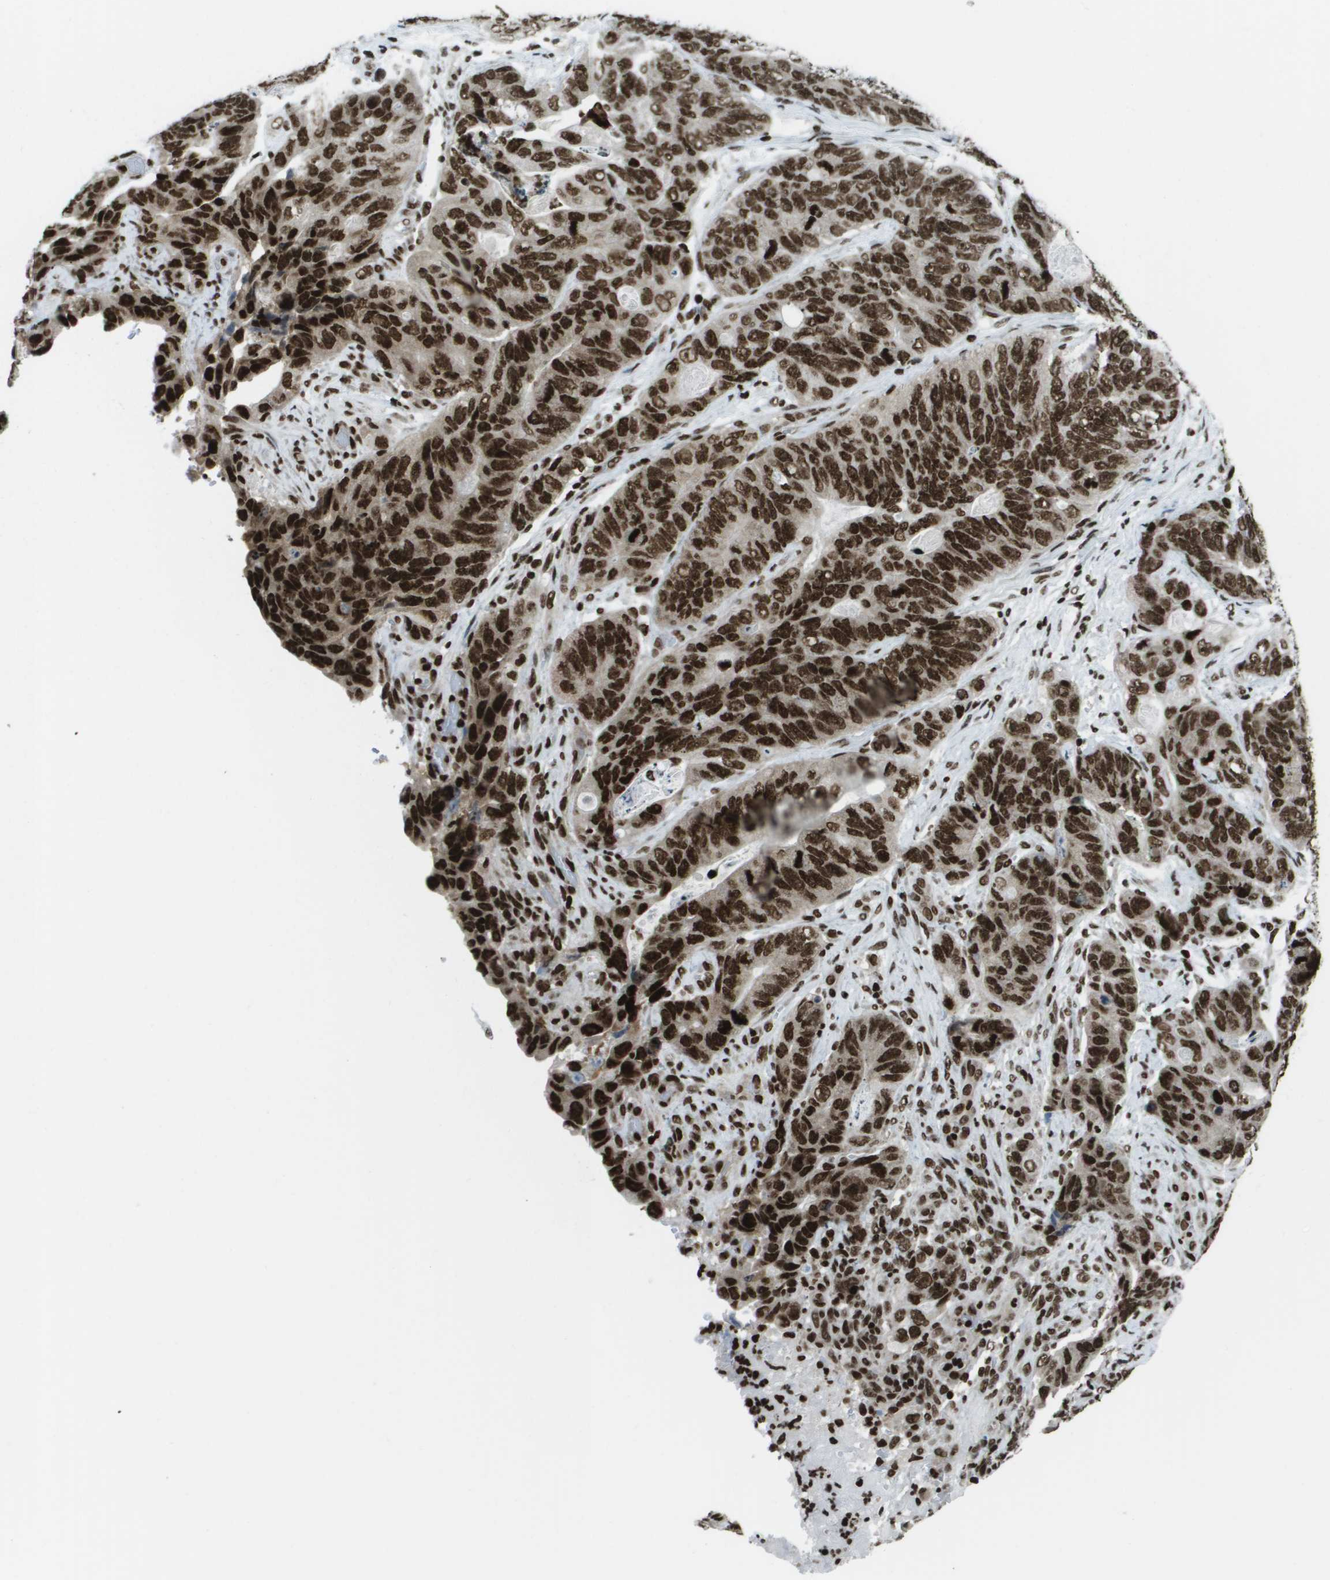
{"staining": {"intensity": "strong", "quantity": ">75%", "location": "nuclear"}, "tissue": "stomach cancer", "cell_type": "Tumor cells", "image_type": "cancer", "snomed": [{"axis": "morphology", "description": "Adenocarcinoma, NOS"}, {"axis": "topography", "description": "Stomach"}], "caption": "Protein analysis of adenocarcinoma (stomach) tissue demonstrates strong nuclear expression in approximately >75% of tumor cells. (brown staining indicates protein expression, while blue staining denotes nuclei).", "gene": "GLYR1", "patient": {"sex": "female", "age": 89}}